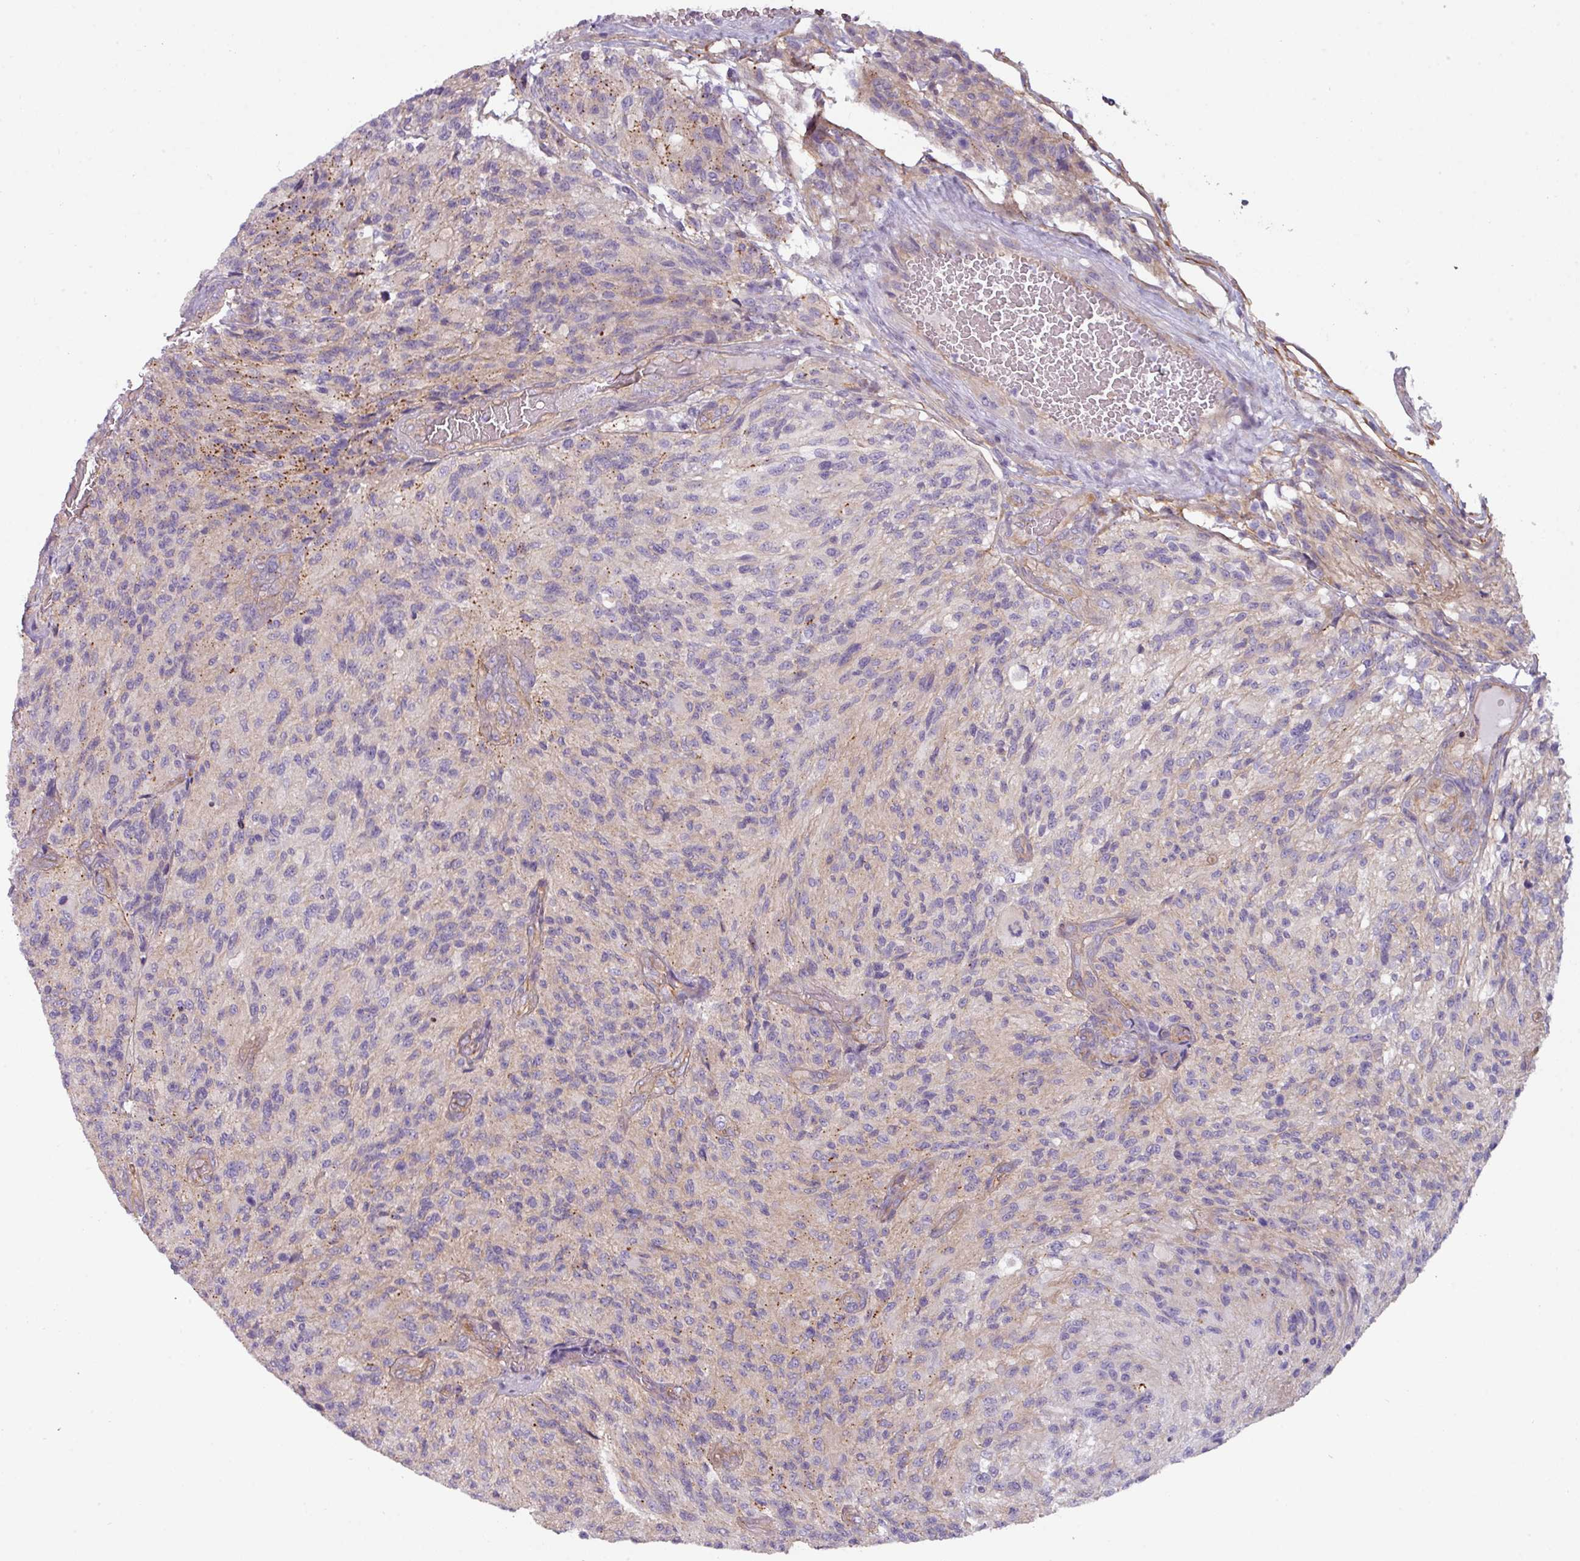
{"staining": {"intensity": "negative", "quantity": "none", "location": "none"}, "tissue": "glioma", "cell_type": "Tumor cells", "image_type": "cancer", "snomed": [{"axis": "morphology", "description": "Normal tissue, NOS"}, {"axis": "morphology", "description": "Glioma, malignant, High grade"}, {"axis": "topography", "description": "Cerebral cortex"}], "caption": "Human malignant high-grade glioma stained for a protein using immunohistochemistry demonstrates no positivity in tumor cells.", "gene": "BUD23", "patient": {"sex": "male", "age": 56}}